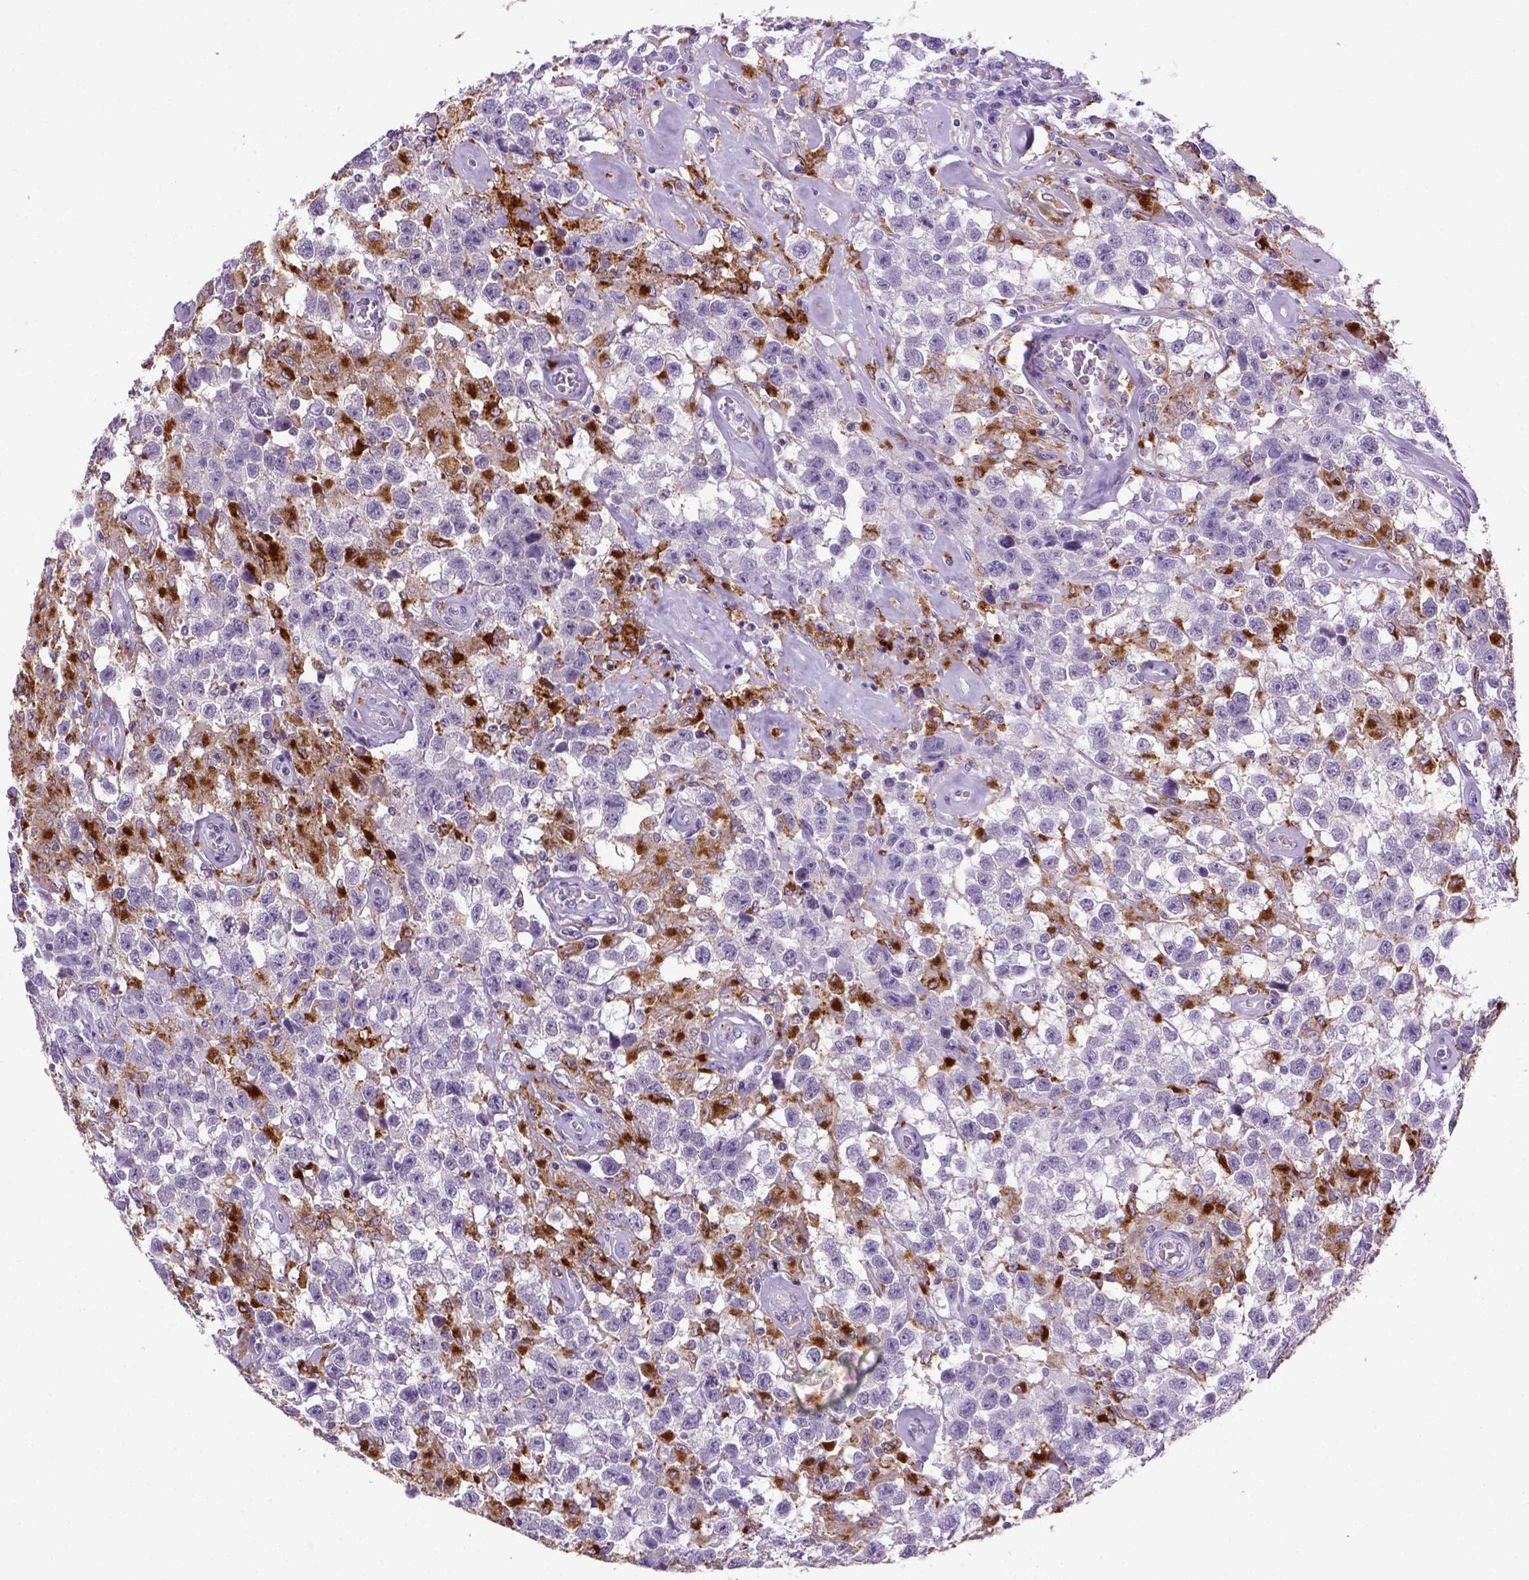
{"staining": {"intensity": "negative", "quantity": "none", "location": "none"}, "tissue": "testis cancer", "cell_type": "Tumor cells", "image_type": "cancer", "snomed": [{"axis": "morphology", "description": "Seminoma, NOS"}, {"axis": "topography", "description": "Testis"}], "caption": "Protein analysis of seminoma (testis) reveals no significant positivity in tumor cells.", "gene": "CD68", "patient": {"sex": "male", "age": 43}}